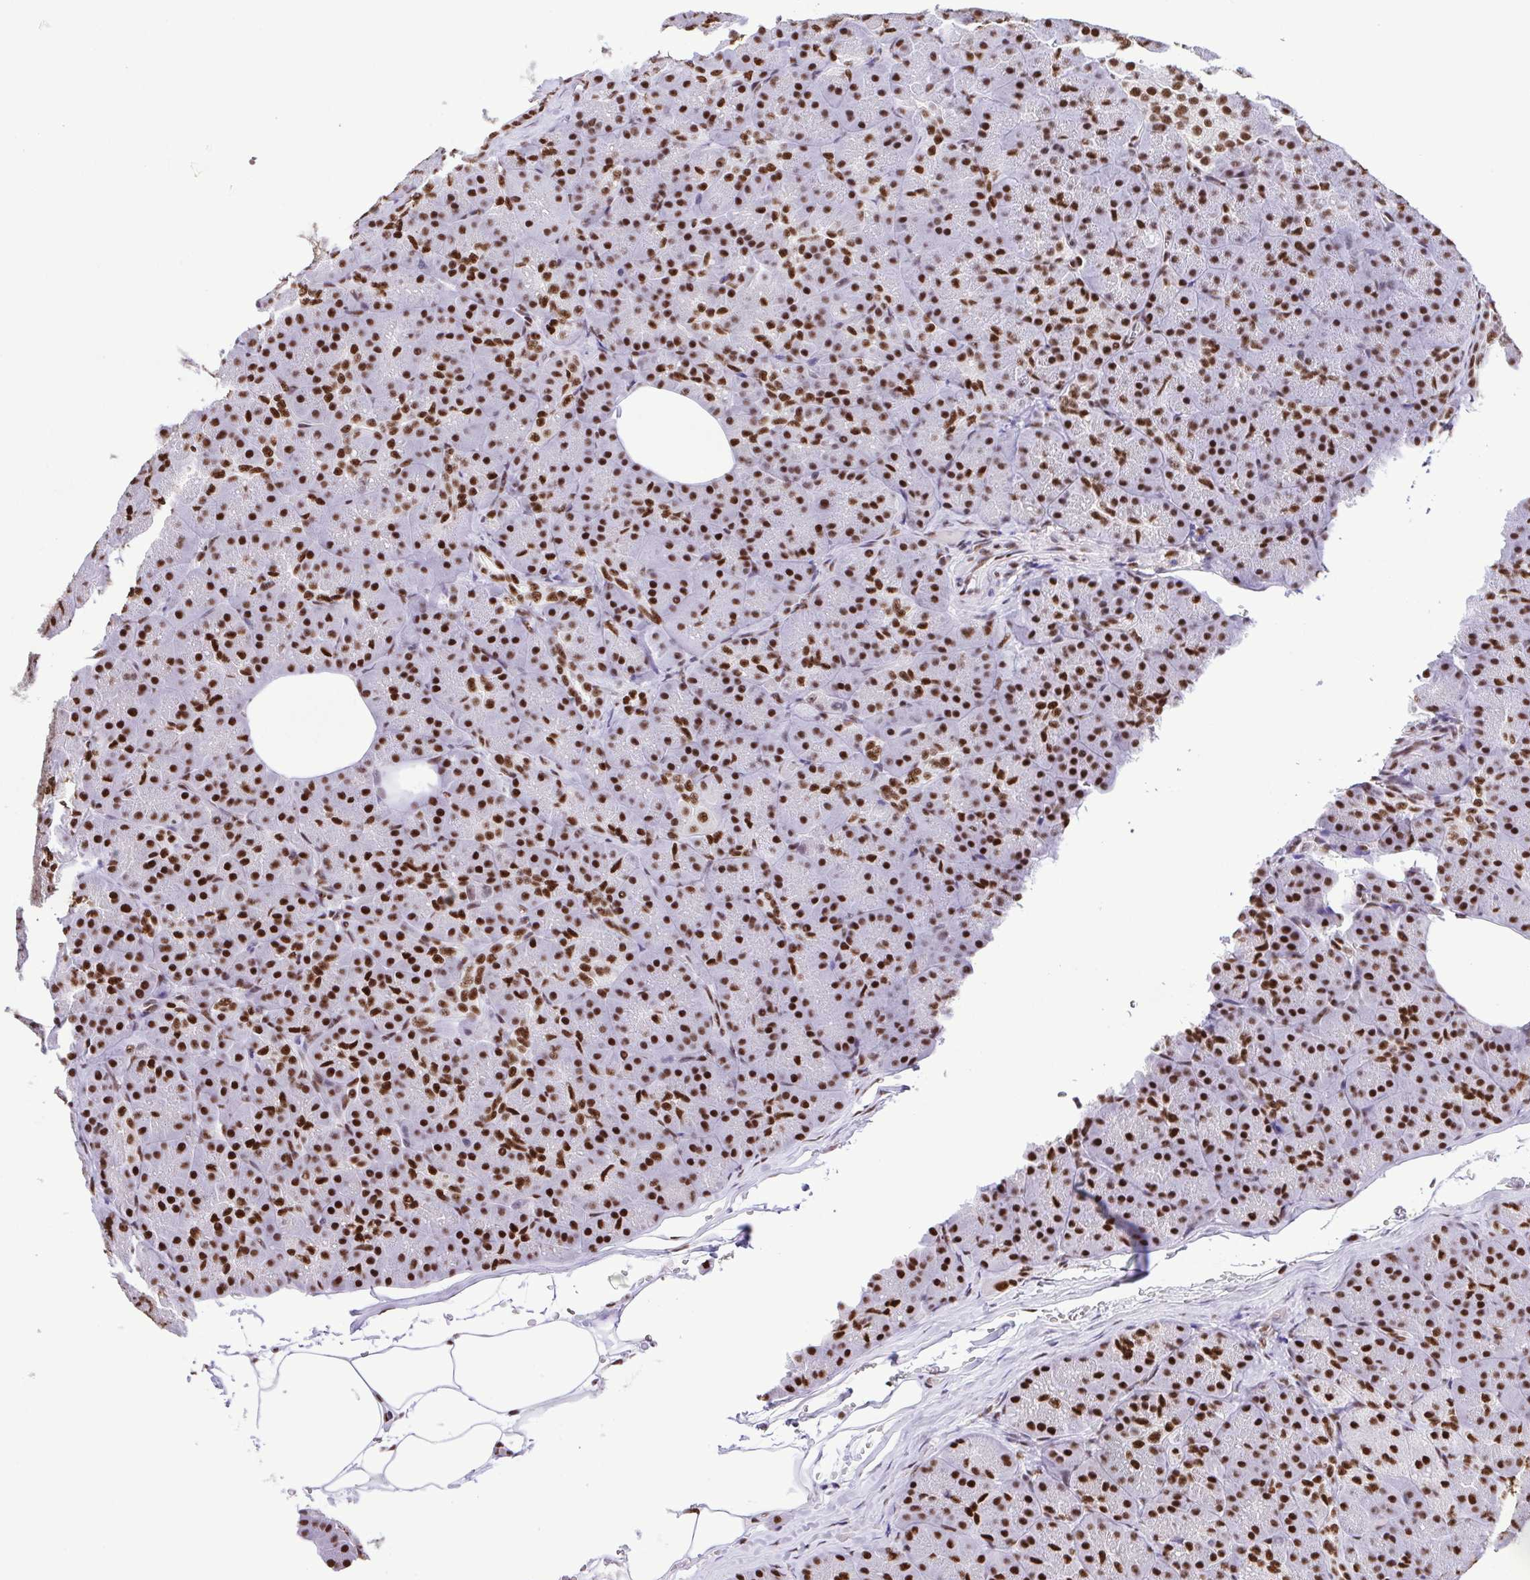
{"staining": {"intensity": "strong", "quantity": ">75%", "location": "nuclear"}, "tissue": "pancreas", "cell_type": "Exocrine glandular cells", "image_type": "normal", "snomed": [{"axis": "morphology", "description": "Normal tissue, NOS"}, {"axis": "topography", "description": "Pancreas"}], "caption": "Protein positivity by immunohistochemistry (IHC) demonstrates strong nuclear positivity in approximately >75% of exocrine glandular cells in normal pancreas.", "gene": "TRIM28", "patient": {"sex": "male", "age": 57}}